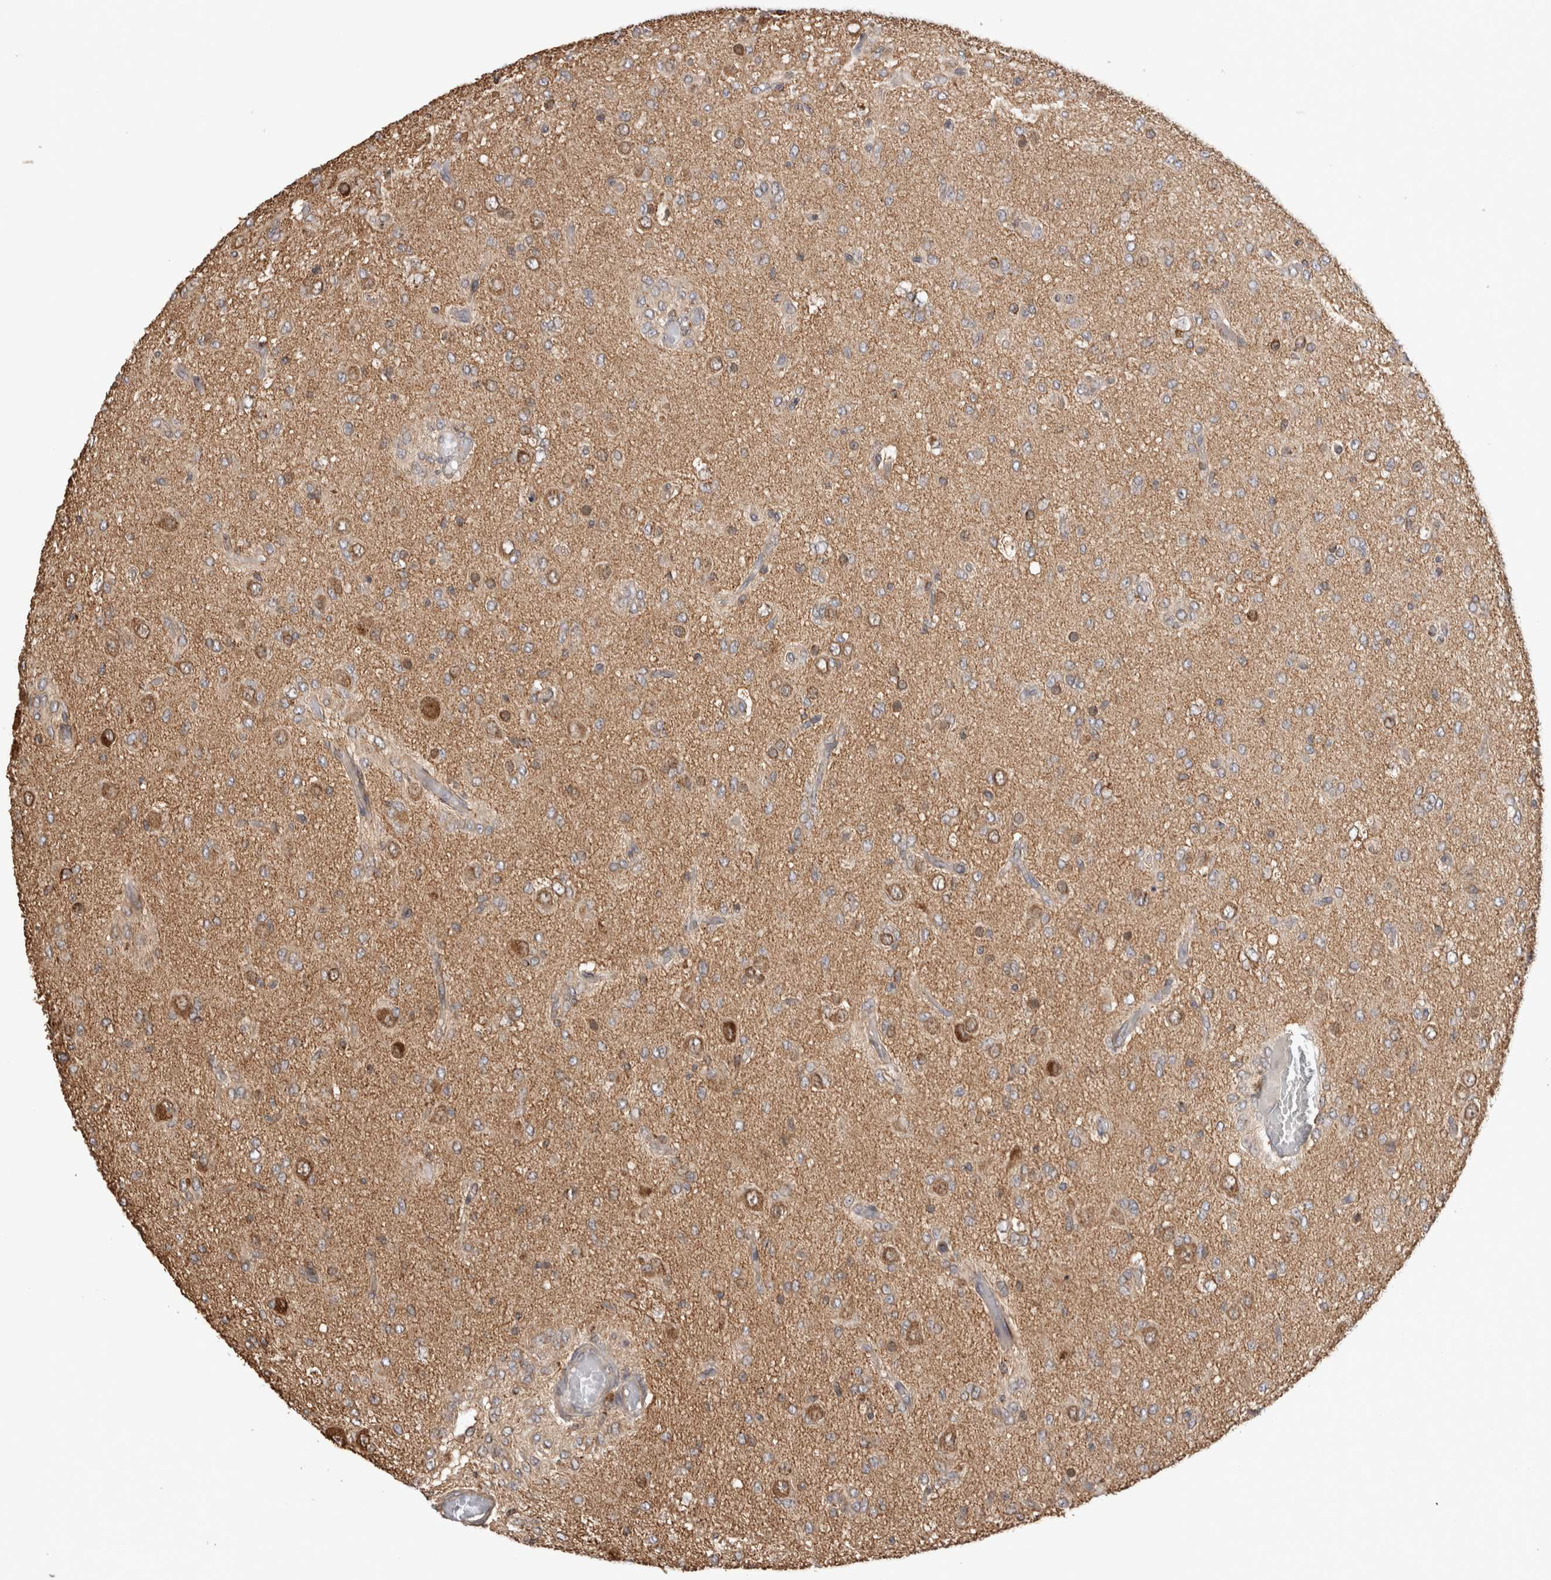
{"staining": {"intensity": "moderate", "quantity": ">75%", "location": "cytoplasmic/membranous"}, "tissue": "glioma", "cell_type": "Tumor cells", "image_type": "cancer", "snomed": [{"axis": "morphology", "description": "Glioma, malignant, High grade"}, {"axis": "topography", "description": "Brain"}], "caption": "A brown stain shows moderate cytoplasmic/membranous positivity of a protein in human glioma tumor cells.", "gene": "IMMP2L", "patient": {"sex": "female", "age": 59}}